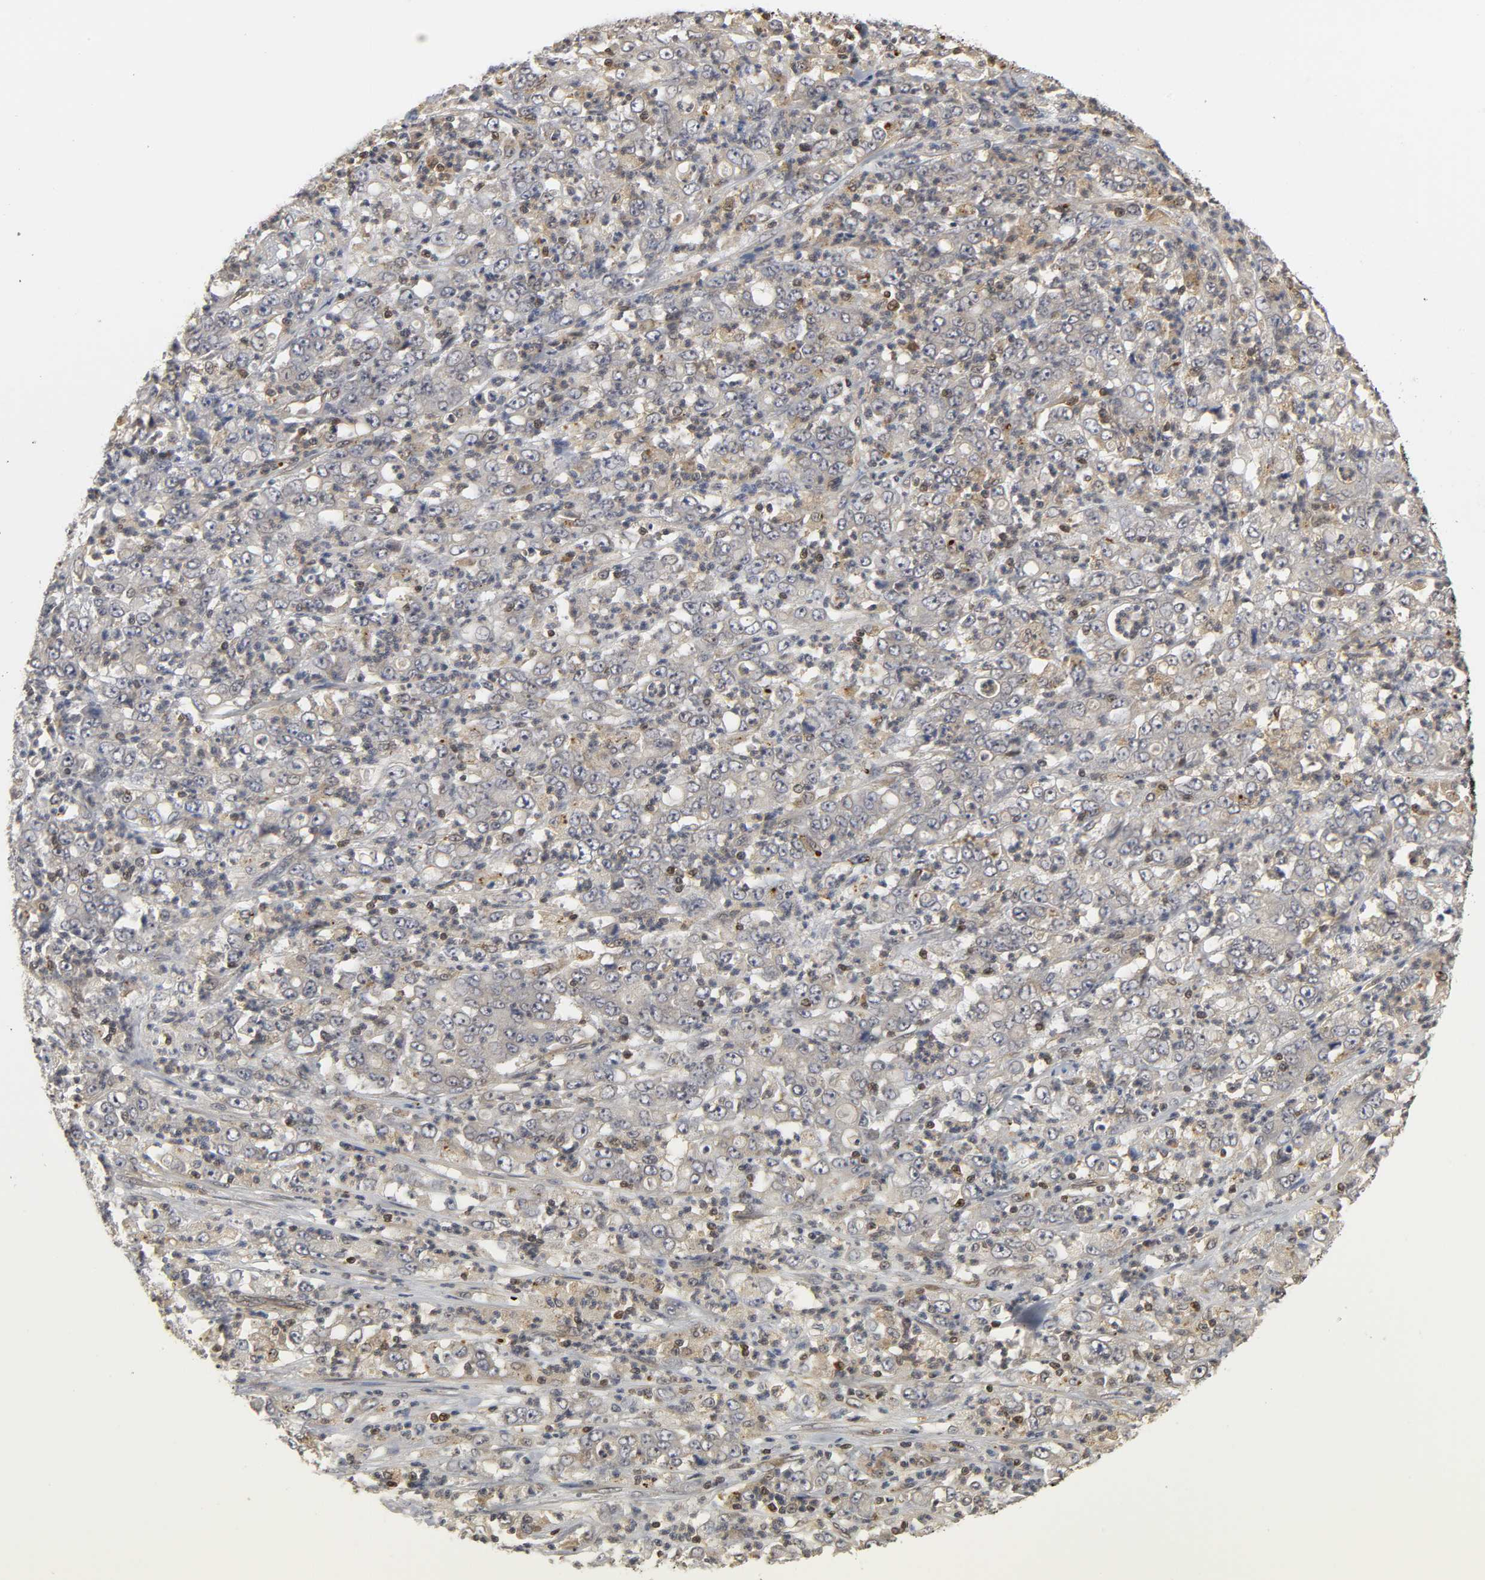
{"staining": {"intensity": "weak", "quantity": "25%-75%", "location": "cytoplasmic/membranous"}, "tissue": "stomach cancer", "cell_type": "Tumor cells", "image_type": "cancer", "snomed": [{"axis": "morphology", "description": "Adenocarcinoma, NOS"}, {"axis": "topography", "description": "Stomach, lower"}], "caption": "This photomicrograph exhibits immunohistochemistry (IHC) staining of stomach cancer (adenocarcinoma), with low weak cytoplasmic/membranous staining in approximately 25%-75% of tumor cells.", "gene": "PARK7", "patient": {"sex": "female", "age": 71}}